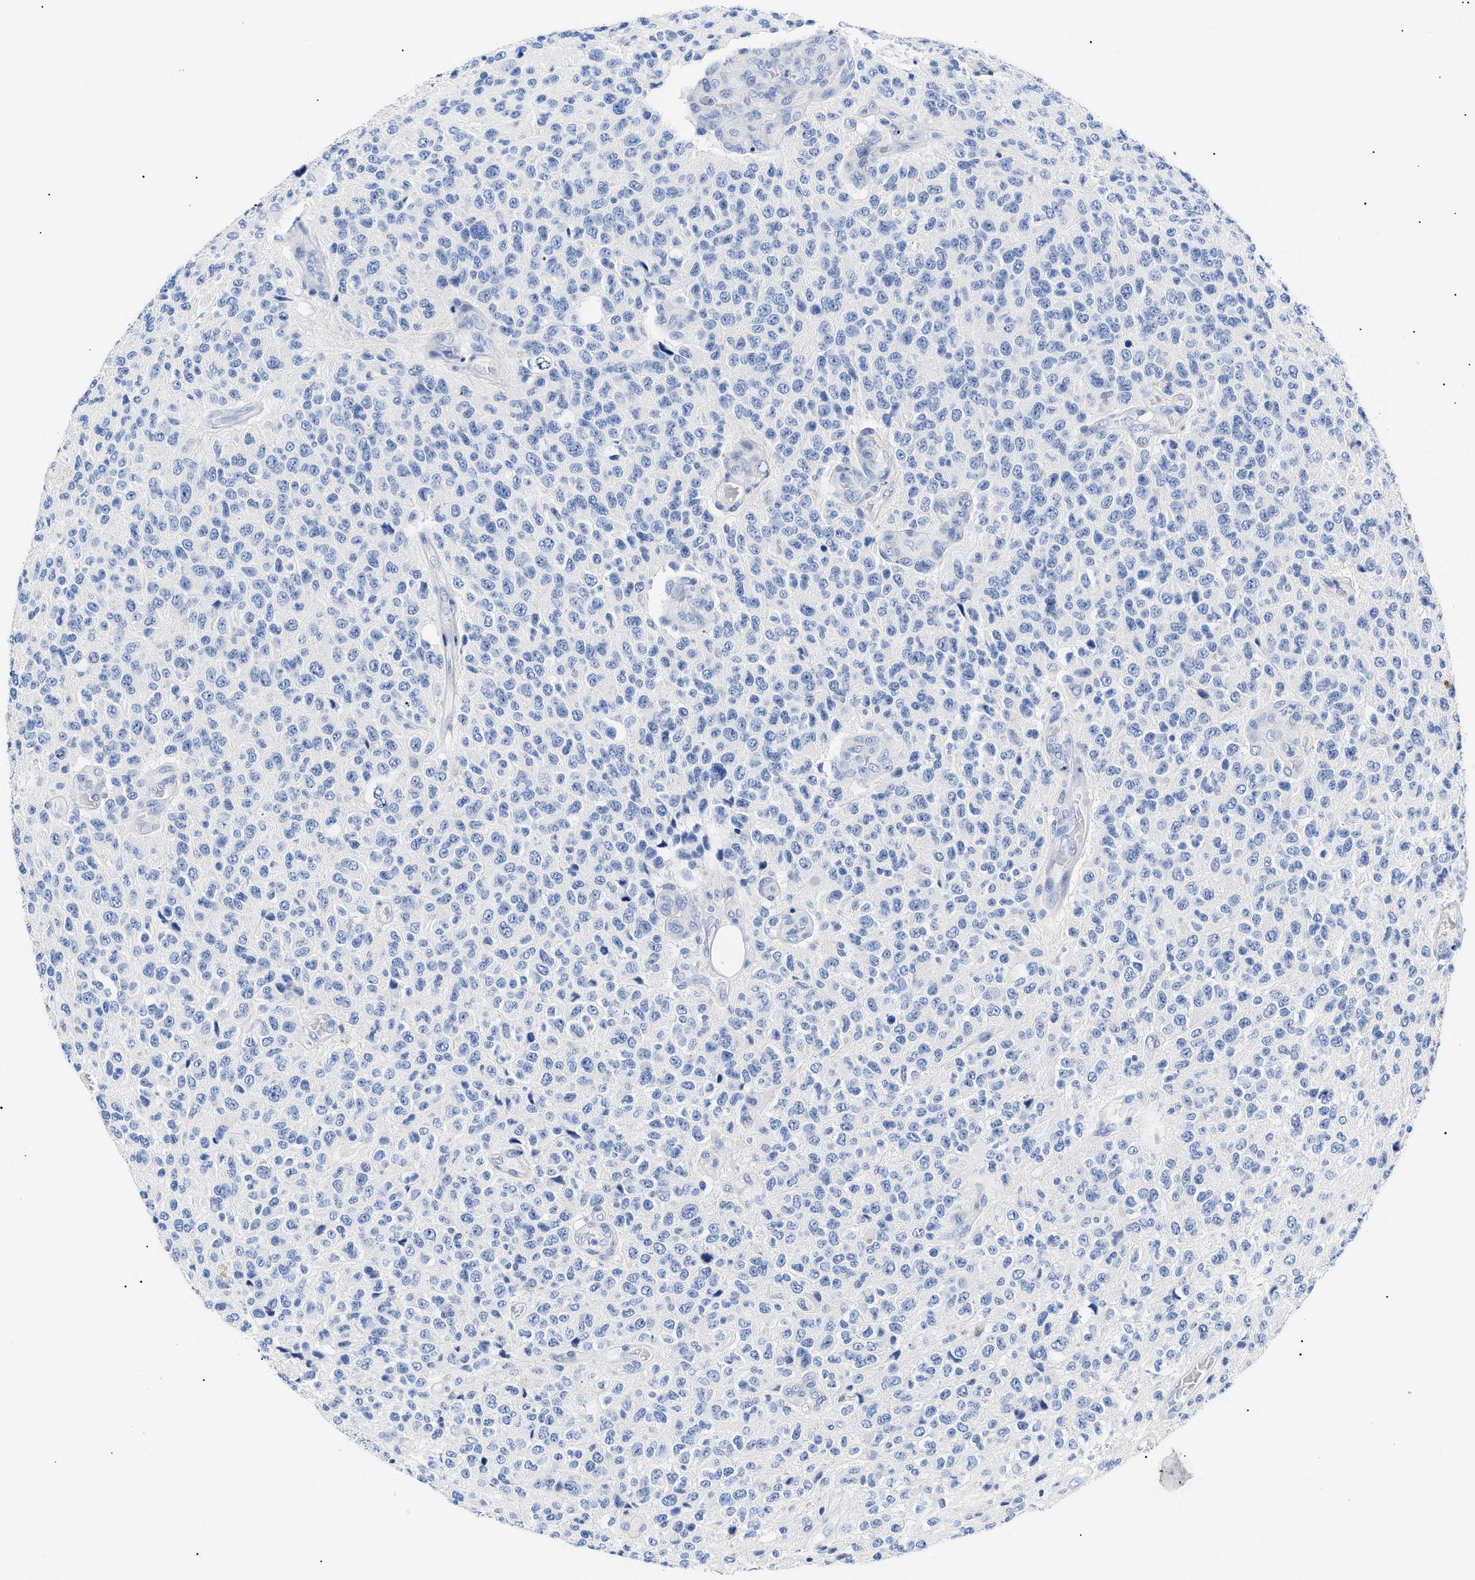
{"staining": {"intensity": "negative", "quantity": "none", "location": "none"}, "tissue": "glioma", "cell_type": "Tumor cells", "image_type": "cancer", "snomed": [{"axis": "morphology", "description": "Glioma, malignant, High grade"}, {"axis": "topography", "description": "pancreas cauda"}], "caption": "Malignant glioma (high-grade) was stained to show a protein in brown. There is no significant expression in tumor cells.", "gene": "ACKR1", "patient": {"sex": "male", "age": 60}}